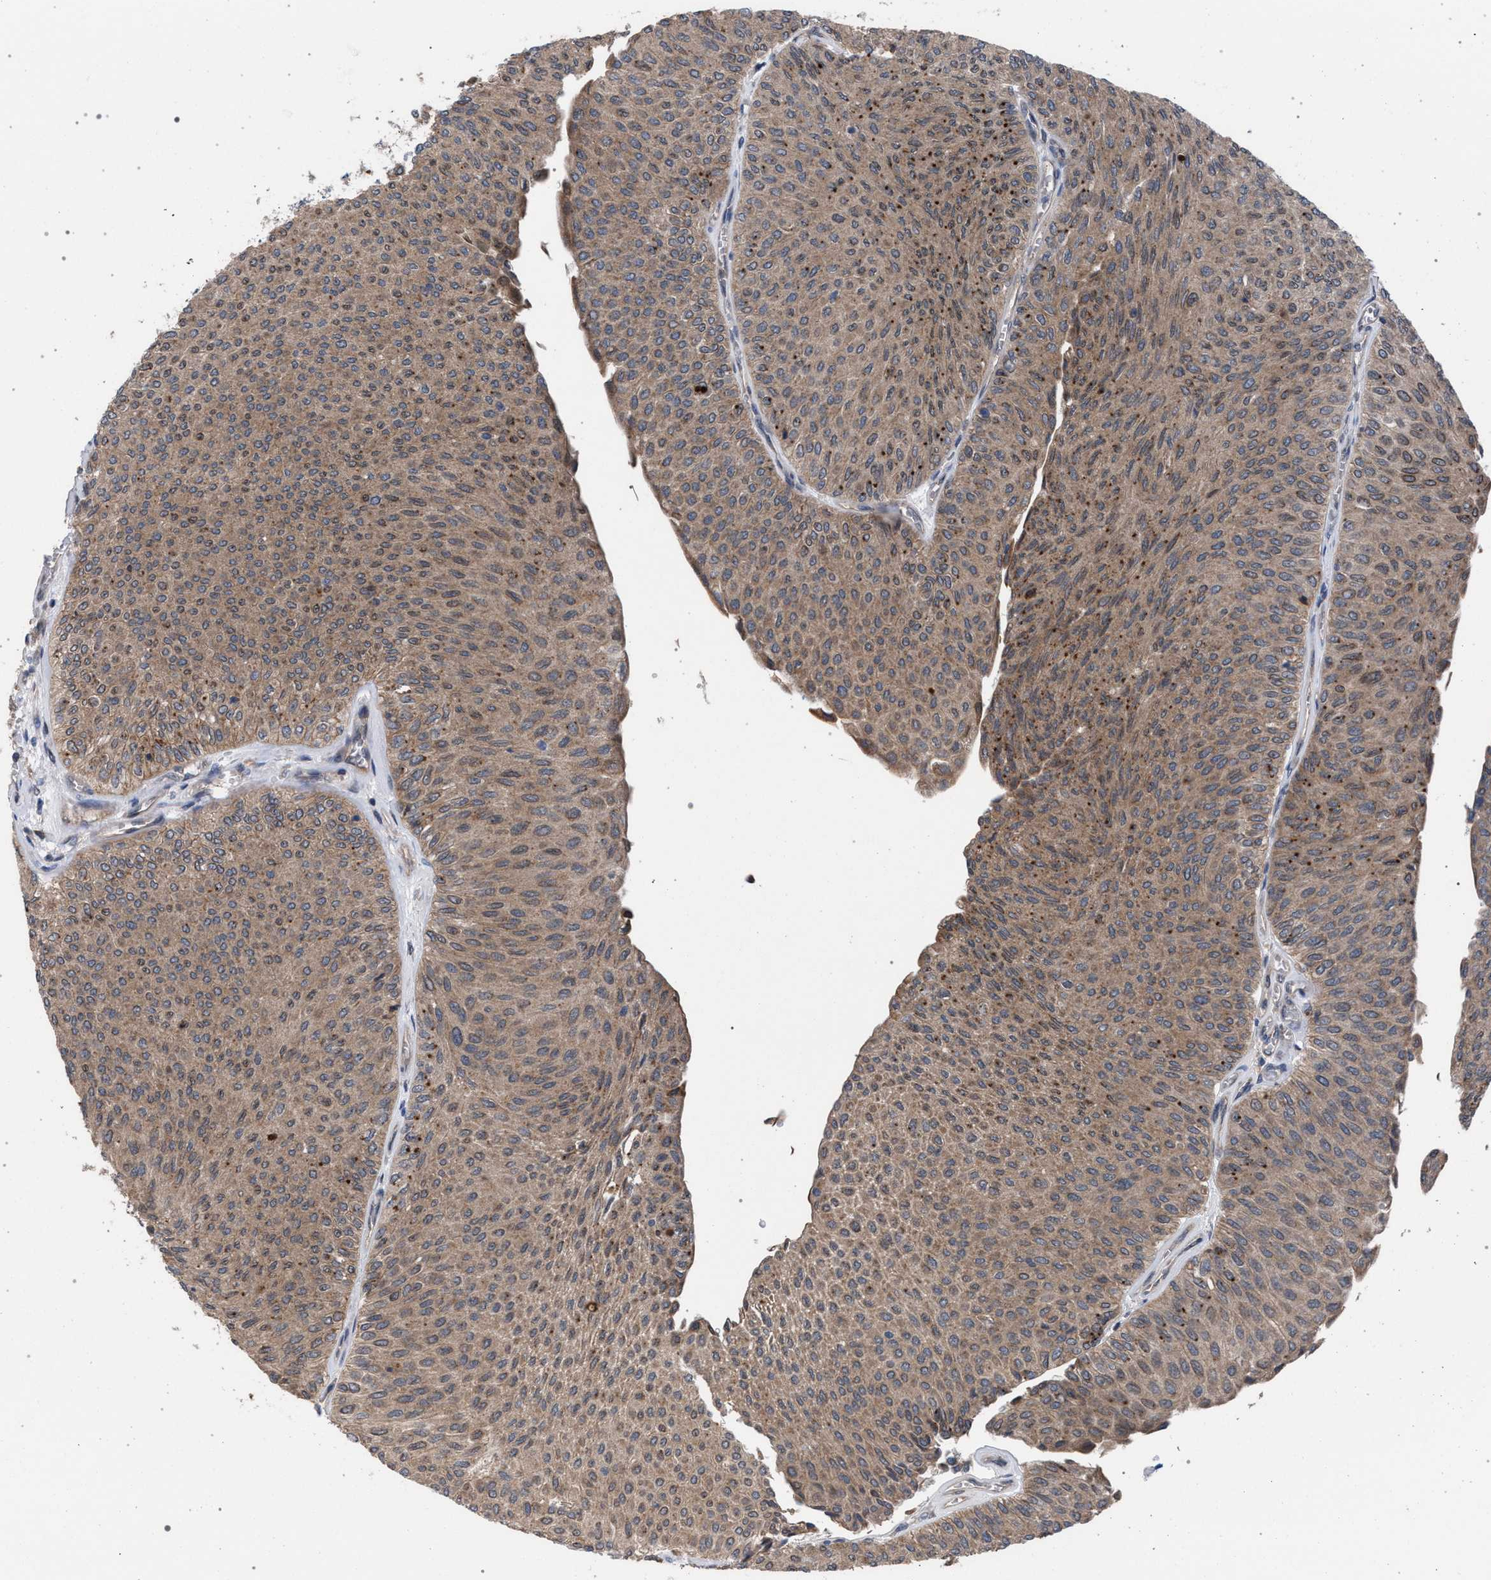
{"staining": {"intensity": "moderate", "quantity": ">75%", "location": "cytoplasmic/membranous"}, "tissue": "urothelial cancer", "cell_type": "Tumor cells", "image_type": "cancer", "snomed": [{"axis": "morphology", "description": "Urothelial carcinoma, Low grade"}, {"axis": "topography", "description": "Urinary bladder"}], "caption": "High-power microscopy captured an IHC micrograph of urothelial cancer, revealing moderate cytoplasmic/membranous expression in about >75% of tumor cells.", "gene": "ARPC5L", "patient": {"sex": "male", "age": 78}}